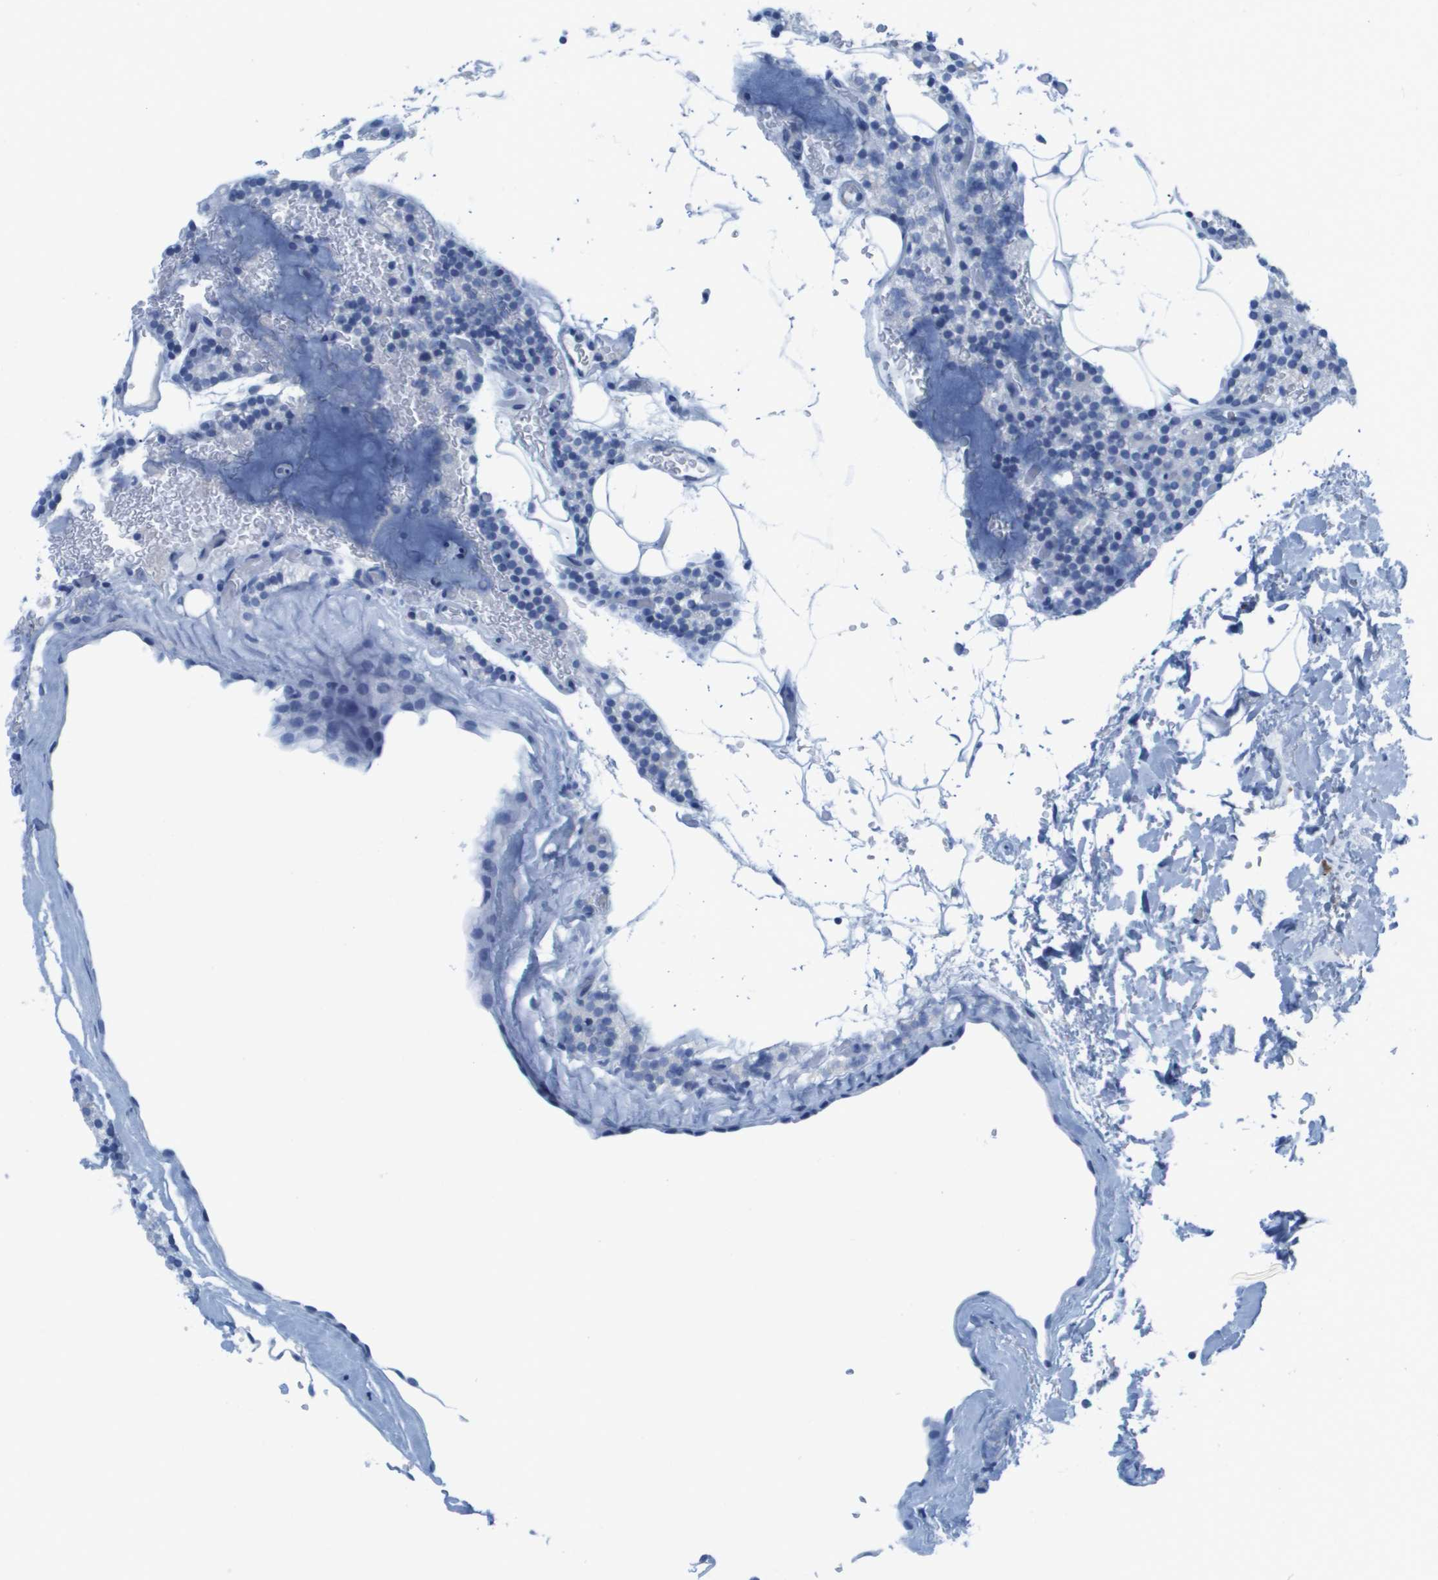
{"staining": {"intensity": "negative", "quantity": "none", "location": "none"}, "tissue": "parathyroid gland", "cell_type": "Glandular cells", "image_type": "normal", "snomed": [{"axis": "morphology", "description": "Normal tissue, NOS"}, {"axis": "morphology", "description": "Inflammation chronic"}, {"axis": "morphology", "description": "Goiter, colloid"}, {"axis": "topography", "description": "Thyroid gland"}, {"axis": "topography", "description": "Parathyroid gland"}], "caption": "IHC of unremarkable human parathyroid gland demonstrates no expression in glandular cells.", "gene": "GPR18", "patient": {"sex": "male", "age": 65}}